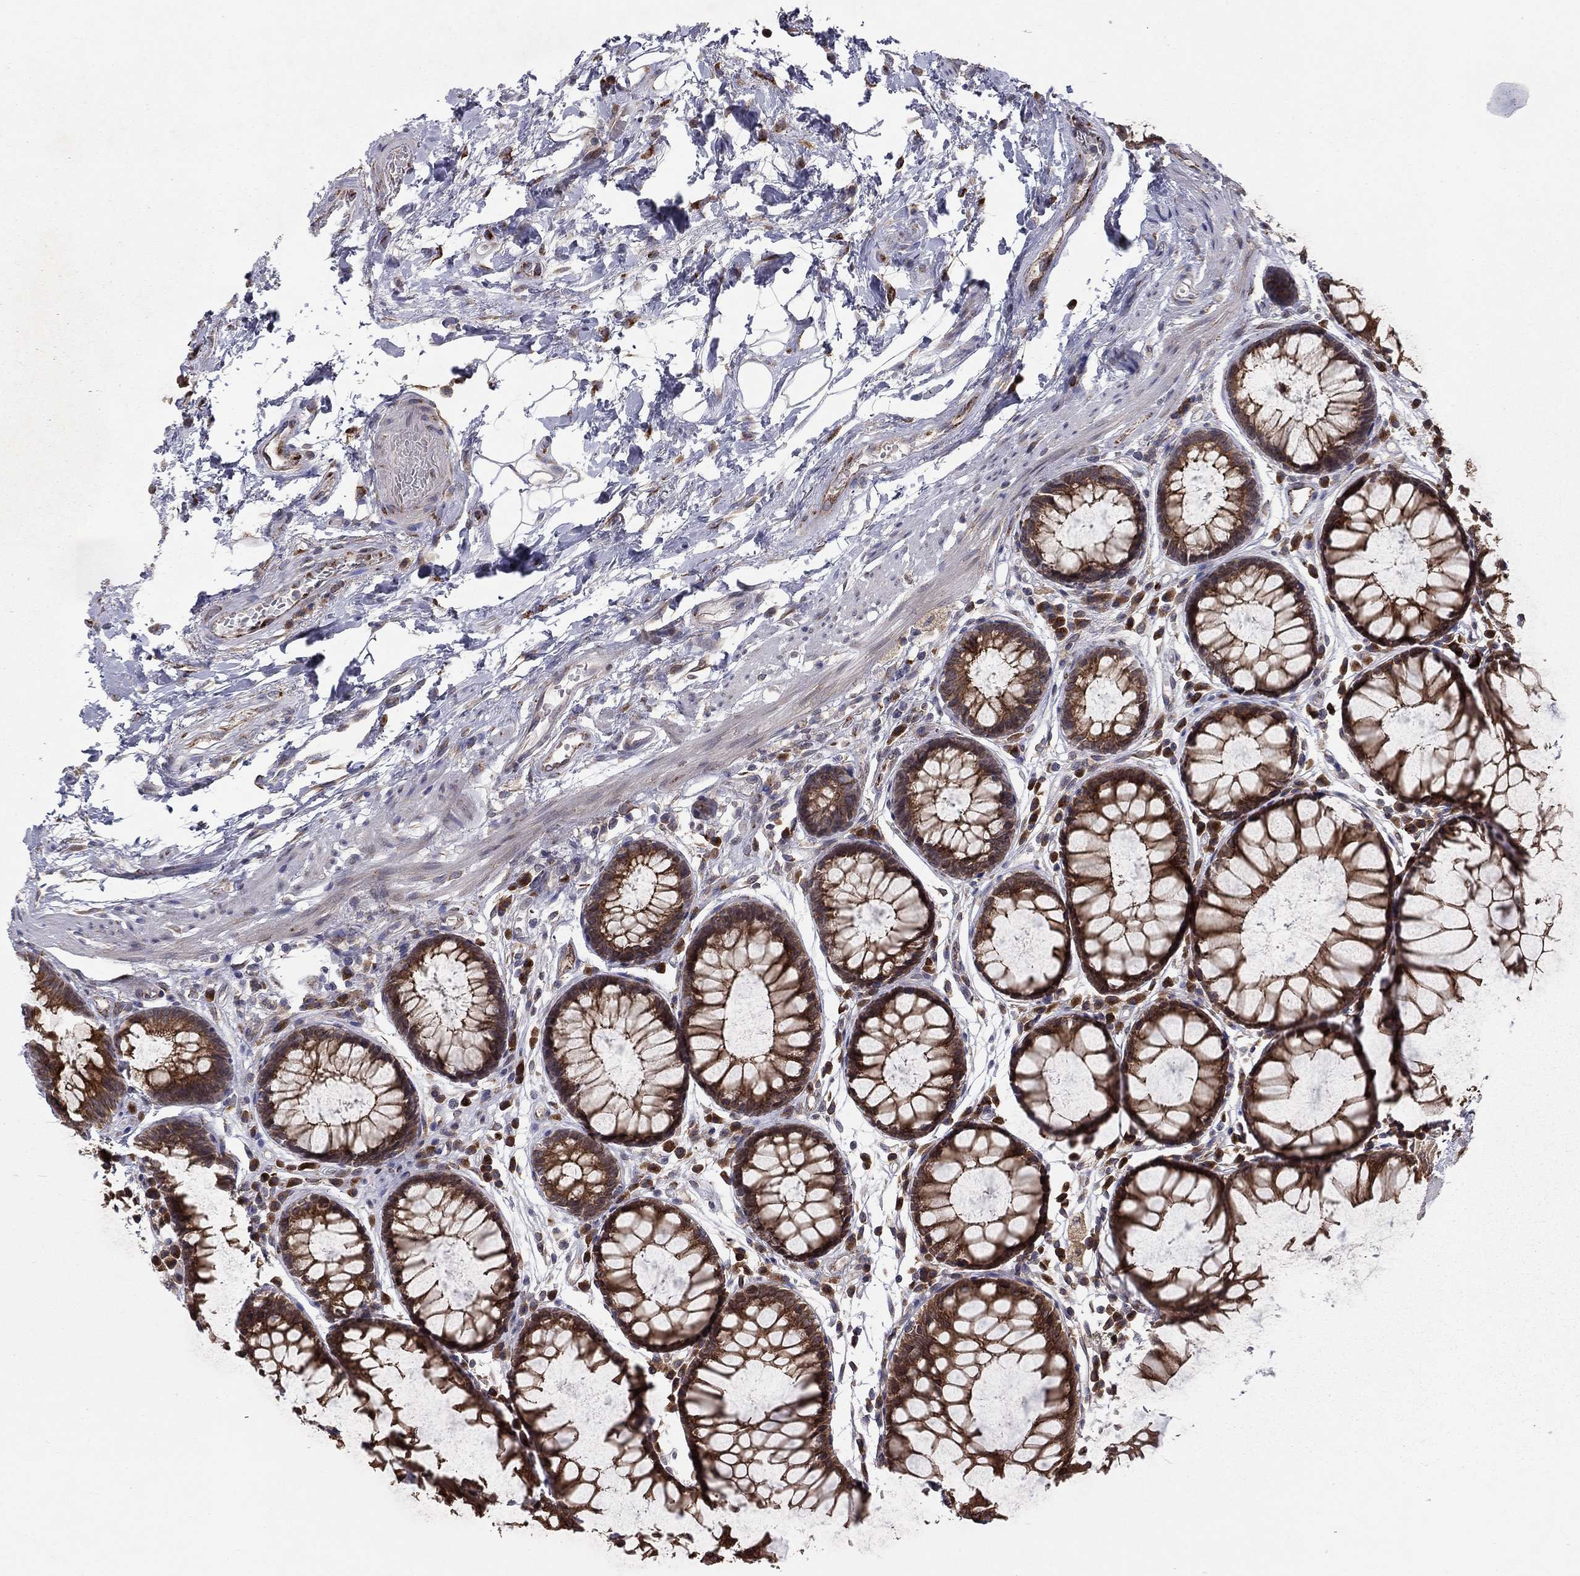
{"staining": {"intensity": "strong", "quantity": ">75%", "location": "cytoplasmic/membranous"}, "tissue": "rectum", "cell_type": "Glandular cells", "image_type": "normal", "snomed": [{"axis": "morphology", "description": "Normal tissue, NOS"}, {"axis": "topography", "description": "Rectum"}], "caption": "Rectum stained with DAB (3,3'-diaminobenzidine) IHC reveals high levels of strong cytoplasmic/membranous positivity in about >75% of glandular cells.", "gene": "YIF1A", "patient": {"sex": "female", "age": 68}}